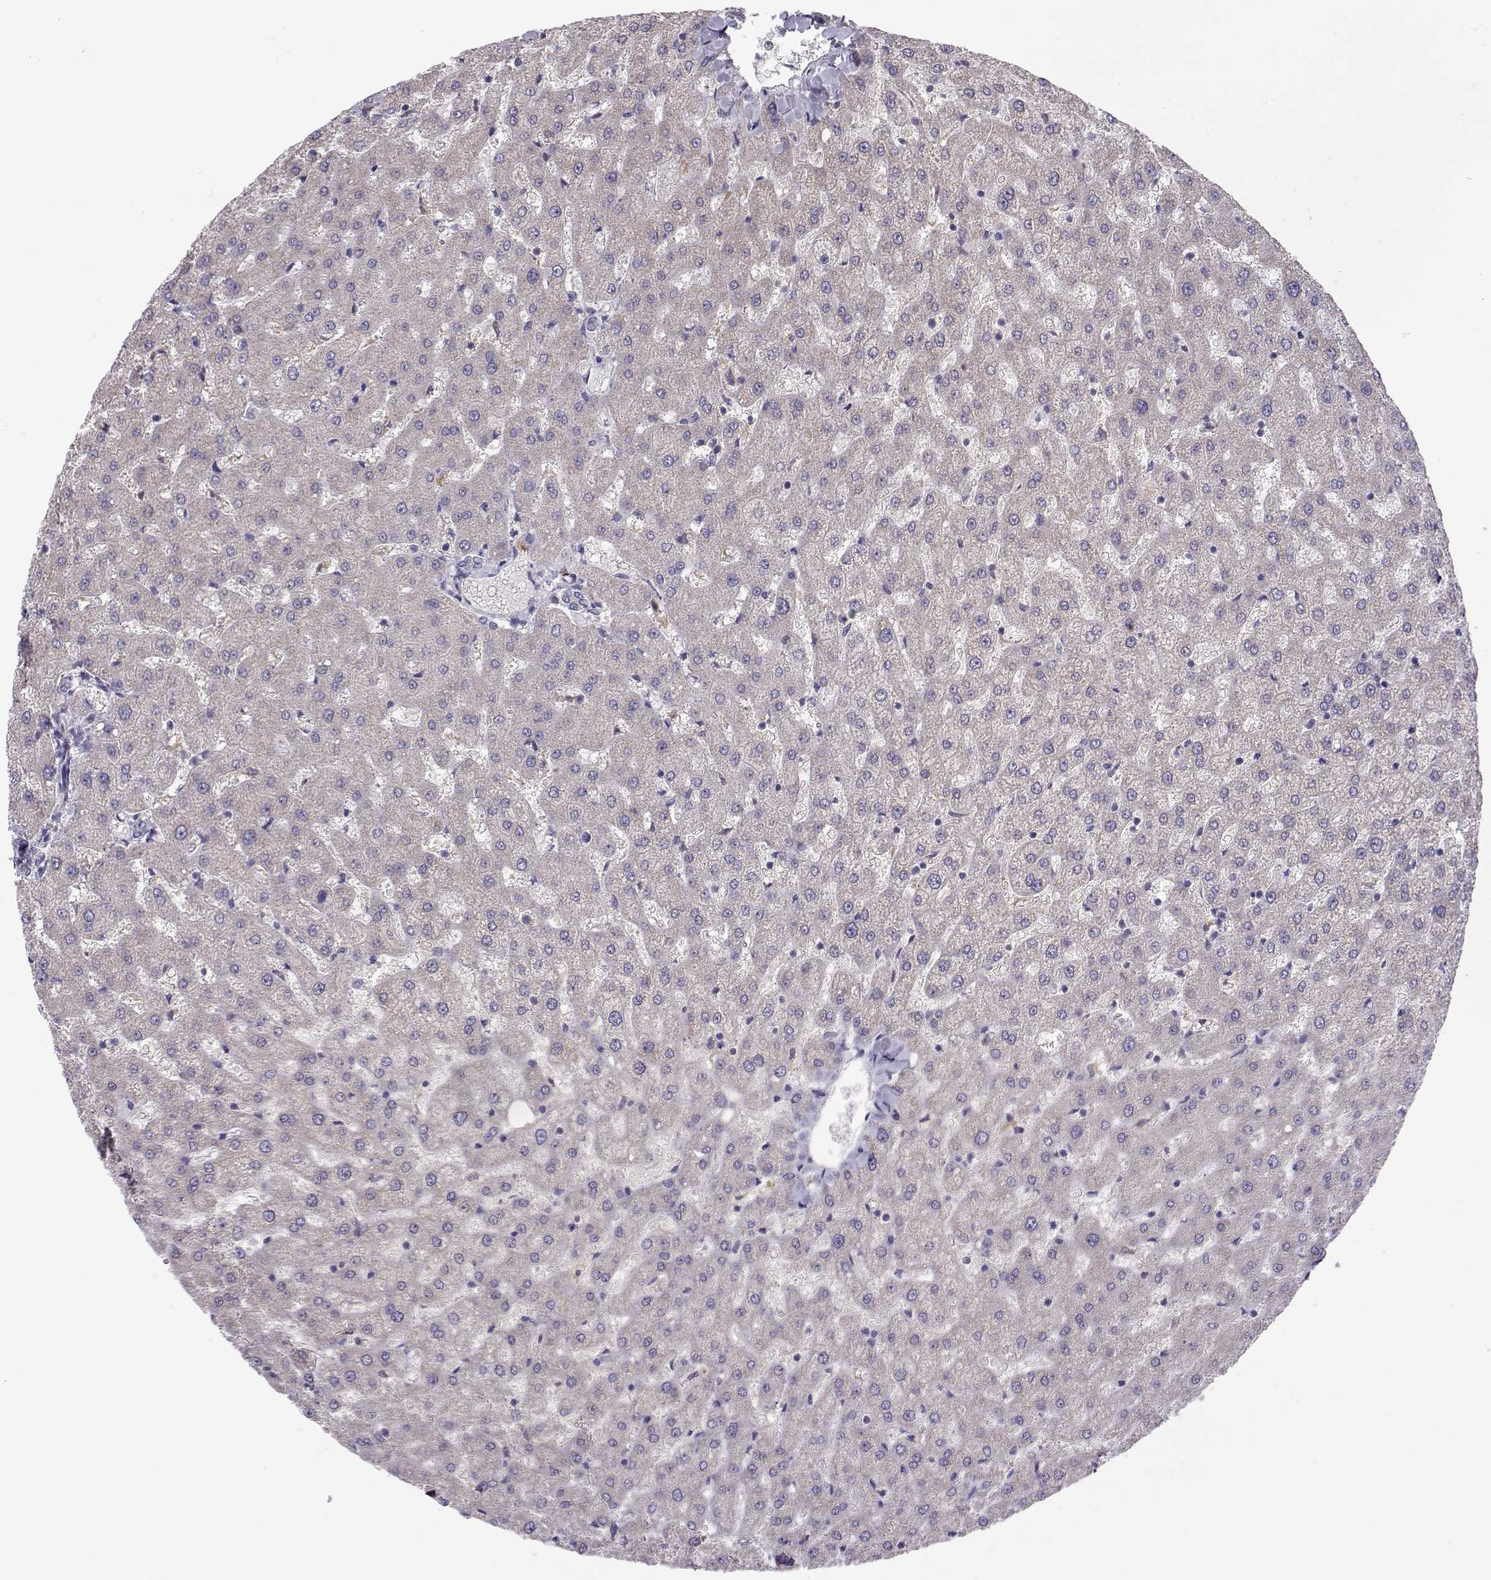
{"staining": {"intensity": "negative", "quantity": "none", "location": "none"}, "tissue": "liver", "cell_type": "Cholangiocytes", "image_type": "normal", "snomed": [{"axis": "morphology", "description": "Normal tissue, NOS"}, {"axis": "topography", "description": "Liver"}], "caption": "Human liver stained for a protein using immunohistochemistry (IHC) demonstrates no positivity in cholangiocytes.", "gene": "NPVF", "patient": {"sex": "female", "age": 50}}